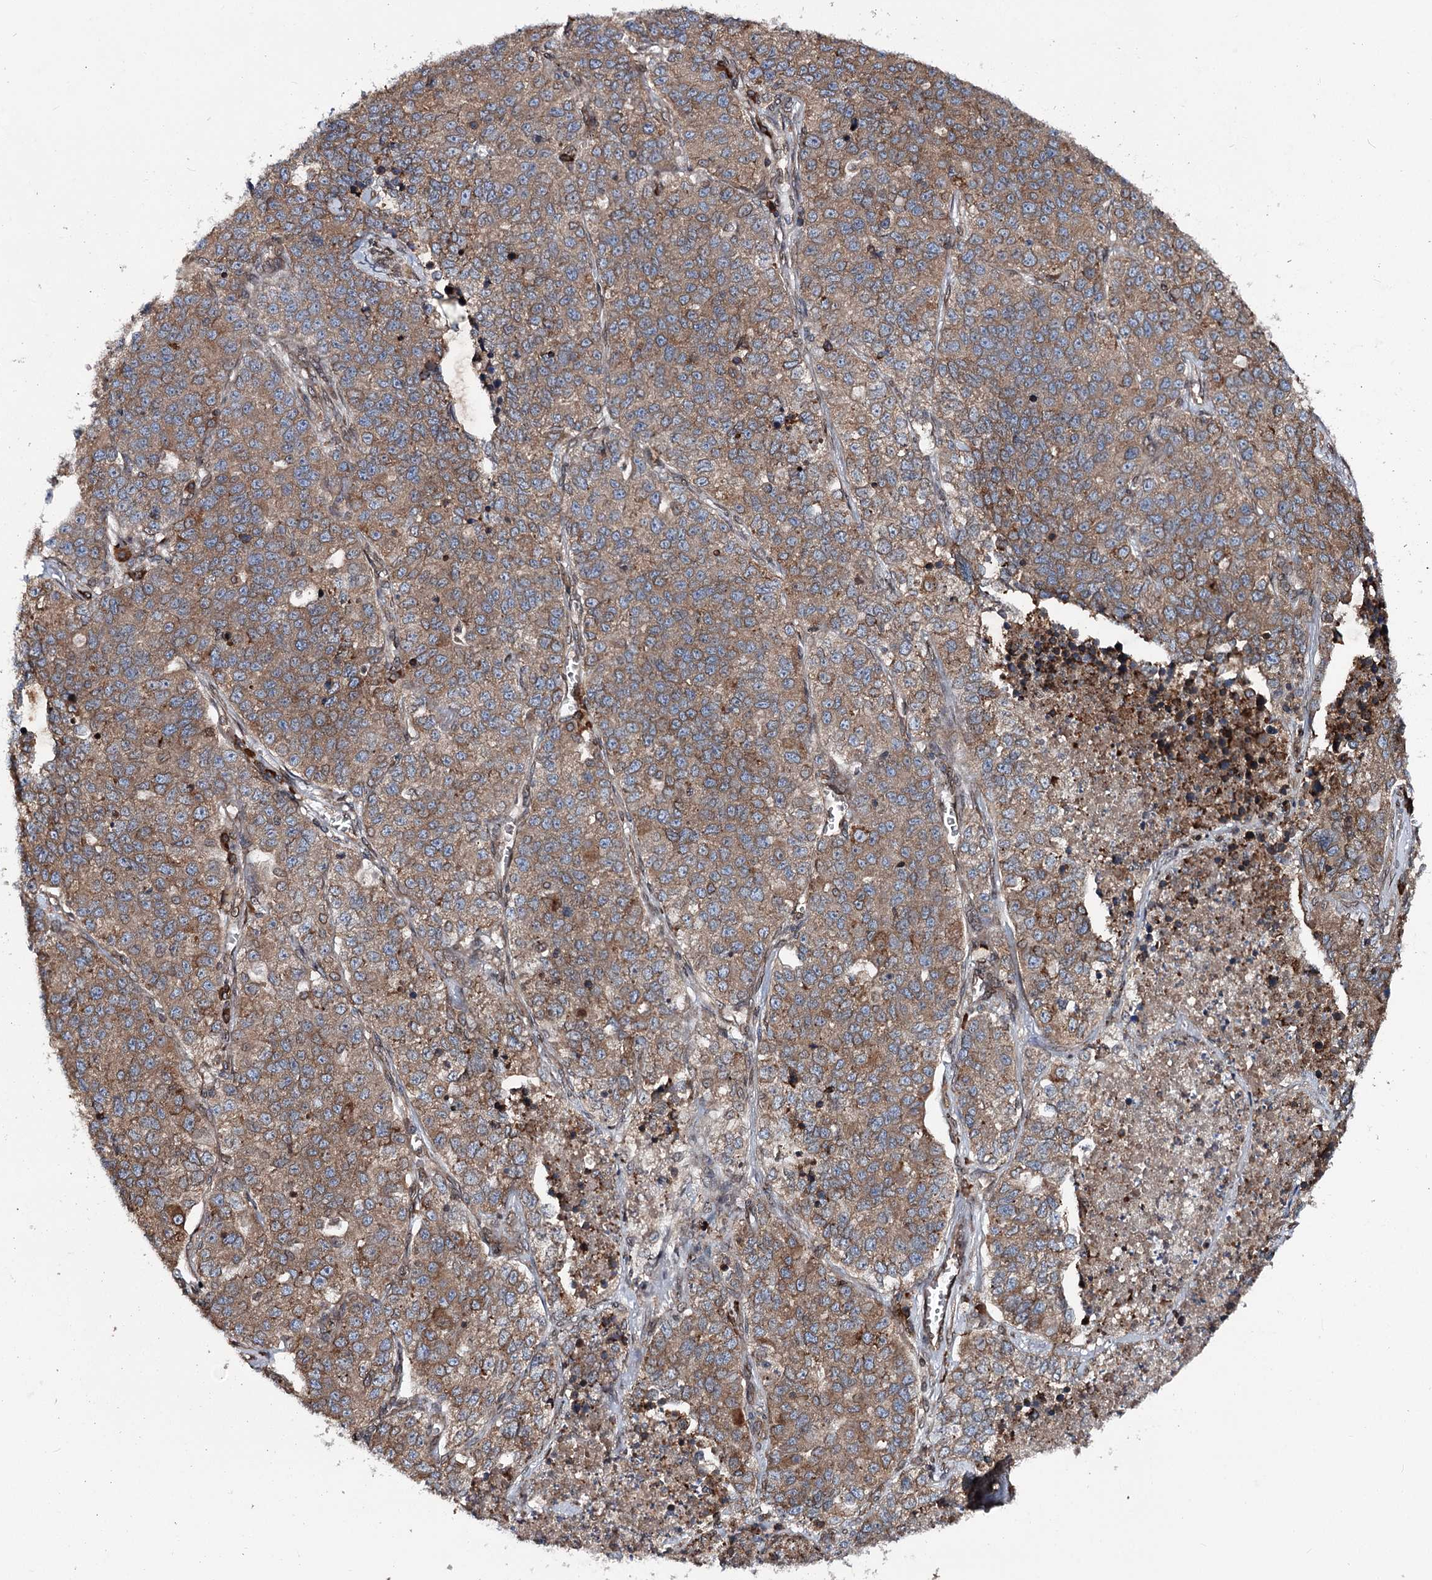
{"staining": {"intensity": "moderate", "quantity": ">75%", "location": "cytoplasmic/membranous"}, "tissue": "lung cancer", "cell_type": "Tumor cells", "image_type": "cancer", "snomed": [{"axis": "morphology", "description": "Adenocarcinoma, NOS"}, {"axis": "topography", "description": "Lung"}], "caption": "Immunohistochemistry histopathology image of neoplastic tissue: human adenocarcinoma (lung) stained using IHC displays medium levels of moderate protein expression localized specifically in the cytoplasmic/membranous of tumor cells, appearing as a cytoplasmic/membranous brown color.", "gene": "FGFR1OP2", "patient": {"sex": "male", "age": 49}}